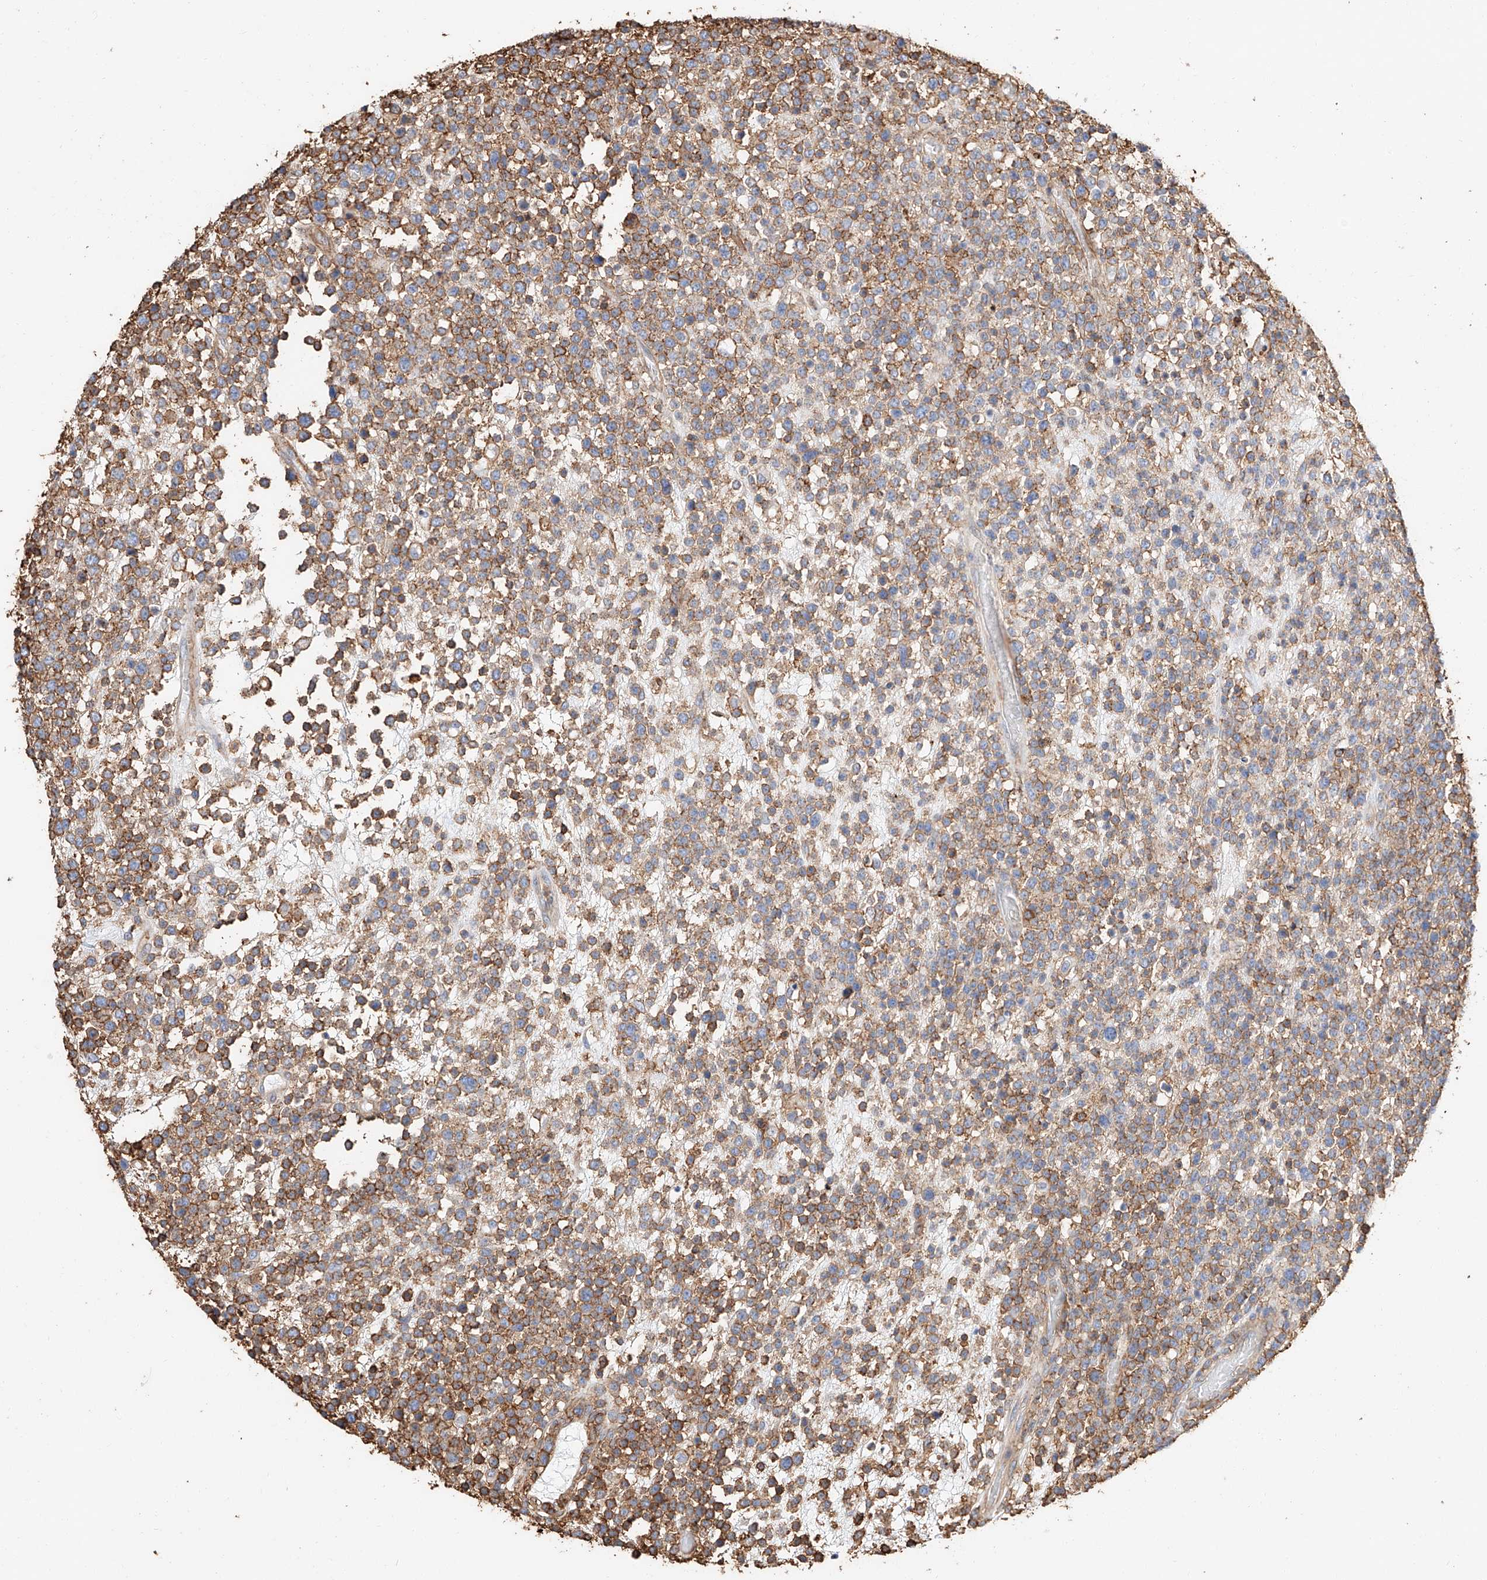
{"staining": {"intensity": "moderate", "quantity": "25%-75%", "location": "cytoplasmic/membranous"}, "tissue": "lymphoma", "cell_type": "Tumor cells", "image_type": "cancer", "snomed": [{"axis": "morphology", "description": "Malignant lymphoma, non-Hodgkin's type, High grade"}, {"axis": "topography", "description": "Colon"}], "caption": "Immunohistochemistry (IHC) of human high-grade malignant lymphoma, non-Hodgkin's type reveals medium levels of moderate cytoplasmic/membranous positivity in approximately 25%-75% of tumor cells.", "gene": "WFS1", "patient": {"sex": "female", "age": 53}}